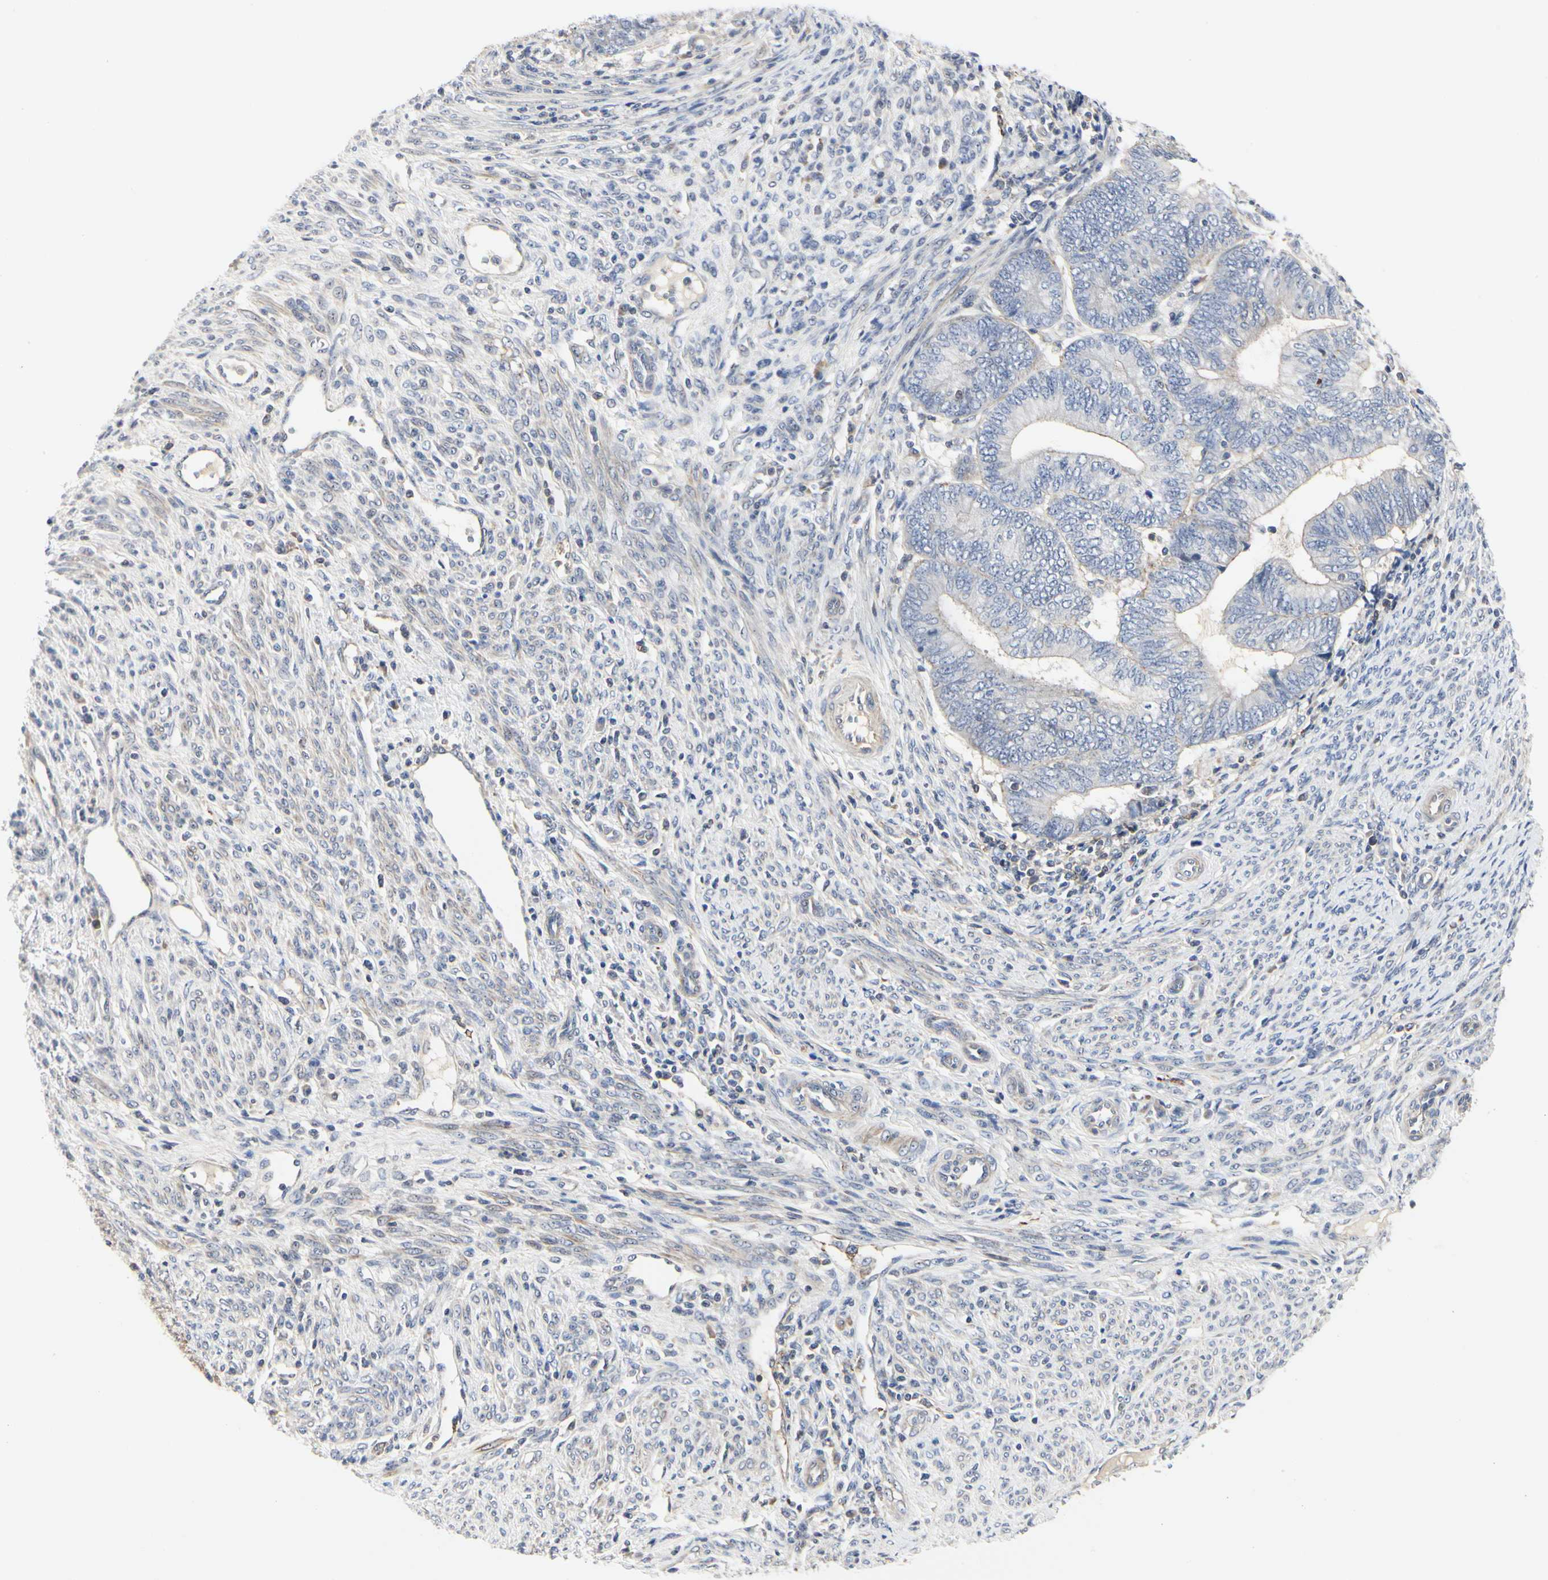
{"staining": {"intensity": "weak", "quantity": "<25%", "location": "cytoplasmic/membranous"}, "tissue": "endometrial cancer", "cell_type": "Tumor cells", "image_type": "cancer", "snomed": [{"axis": "morphology", "description": "Adenocarcinoma, NOS"}, {"axis": "topography", "description": "Uterus"}, {"axis": "topography", "description": "Endometrium"}], "caption": "Immunohistochemical staining of endometrial adenocarcinoma exhibits no significant expression in tumor cells.", "gene": "SHANK2", "patient": {"sex": "female", "age": 70}}